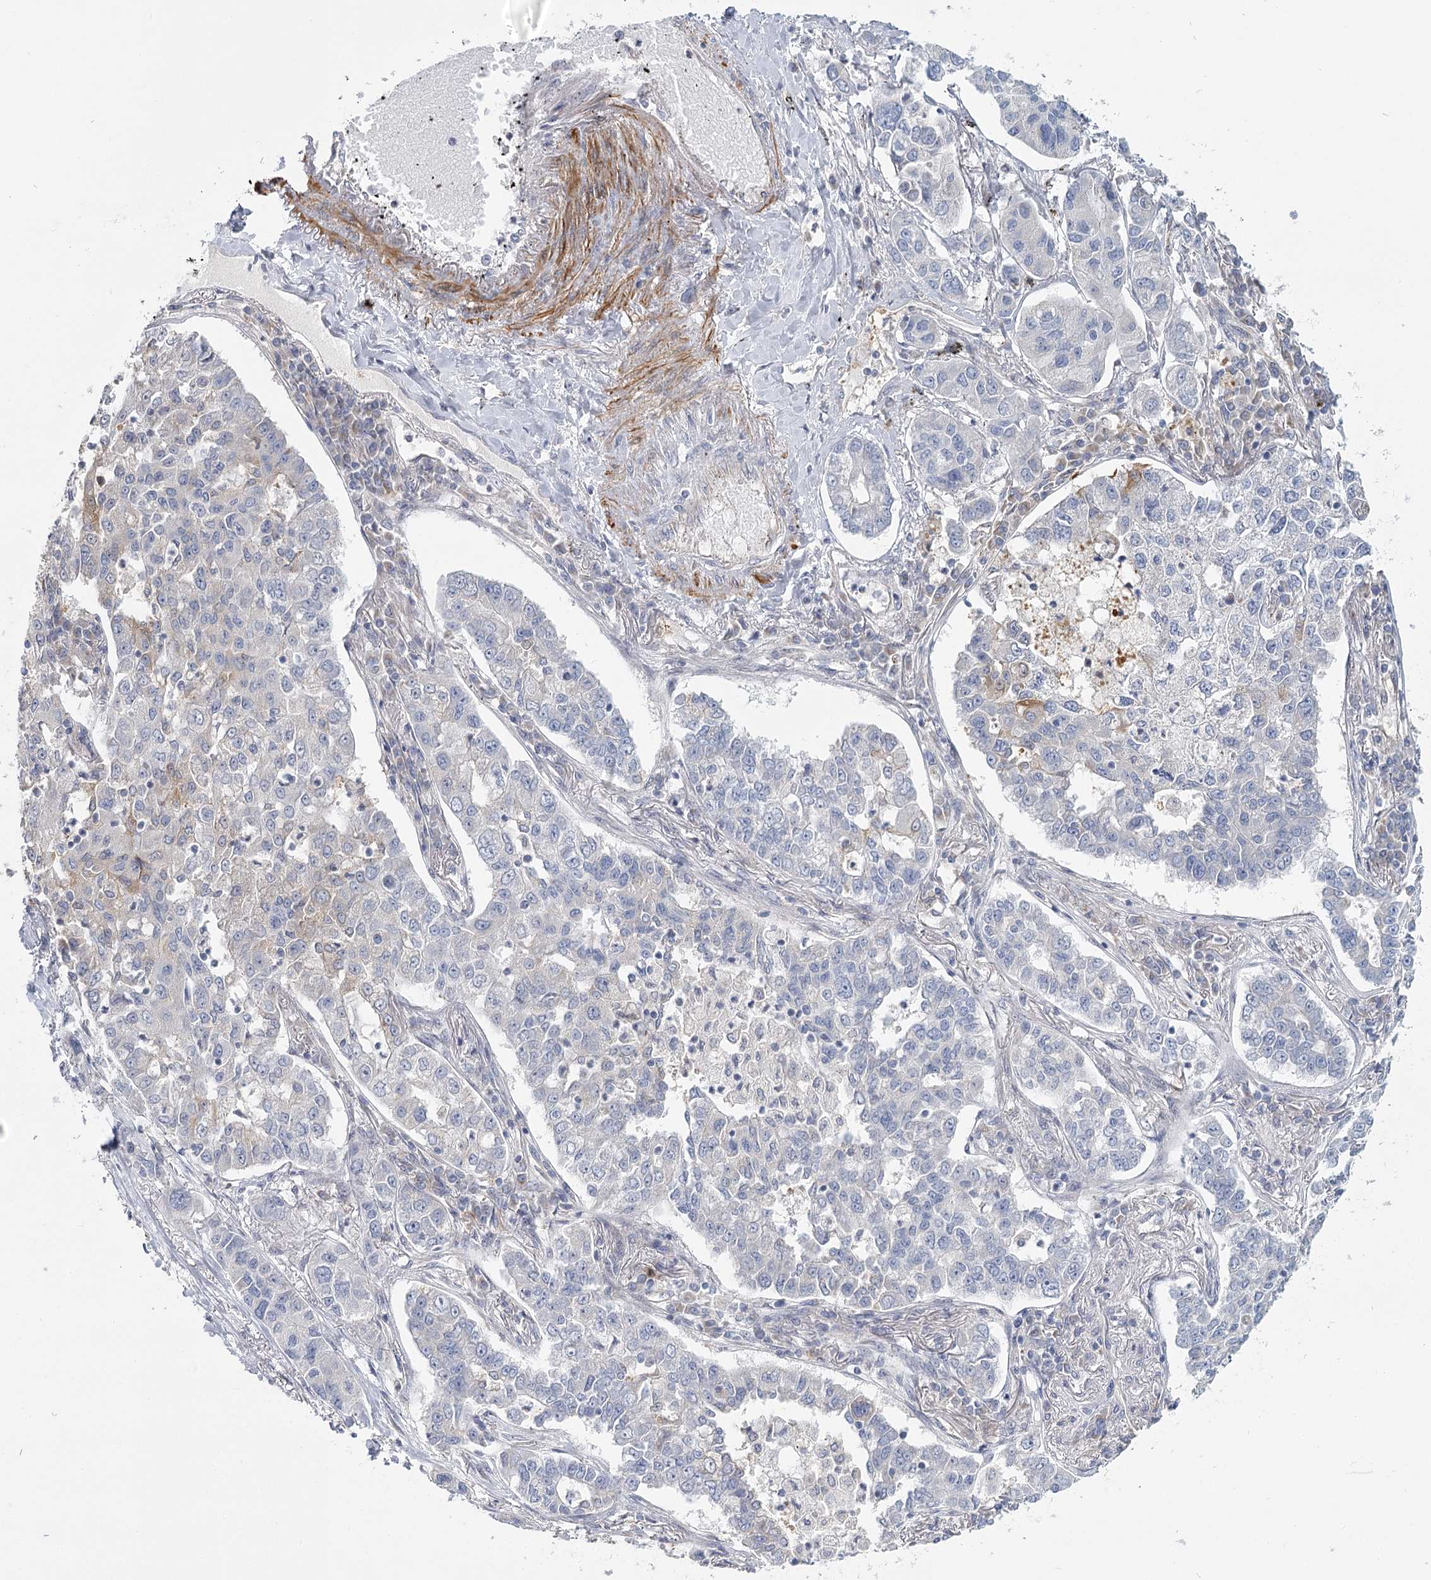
{"staining": {"intensity": "negative", "quantity": "none", "location": "none"}, "tissue": "lung cancer", "cell_type": "Tumor cells", "image_type": "cancer", "snomed": [{"axis": "morphology", "description": "Adenocarcinoma, NOS"}, {"axis": "topography", "description": "Lung"}], "caption": "This is an immunohistochemistry photomicrograph of human lung cancer. There is no staining in tumor cells.", "gene": "USP11", "patient": {"sex": "male", "age": 49}}